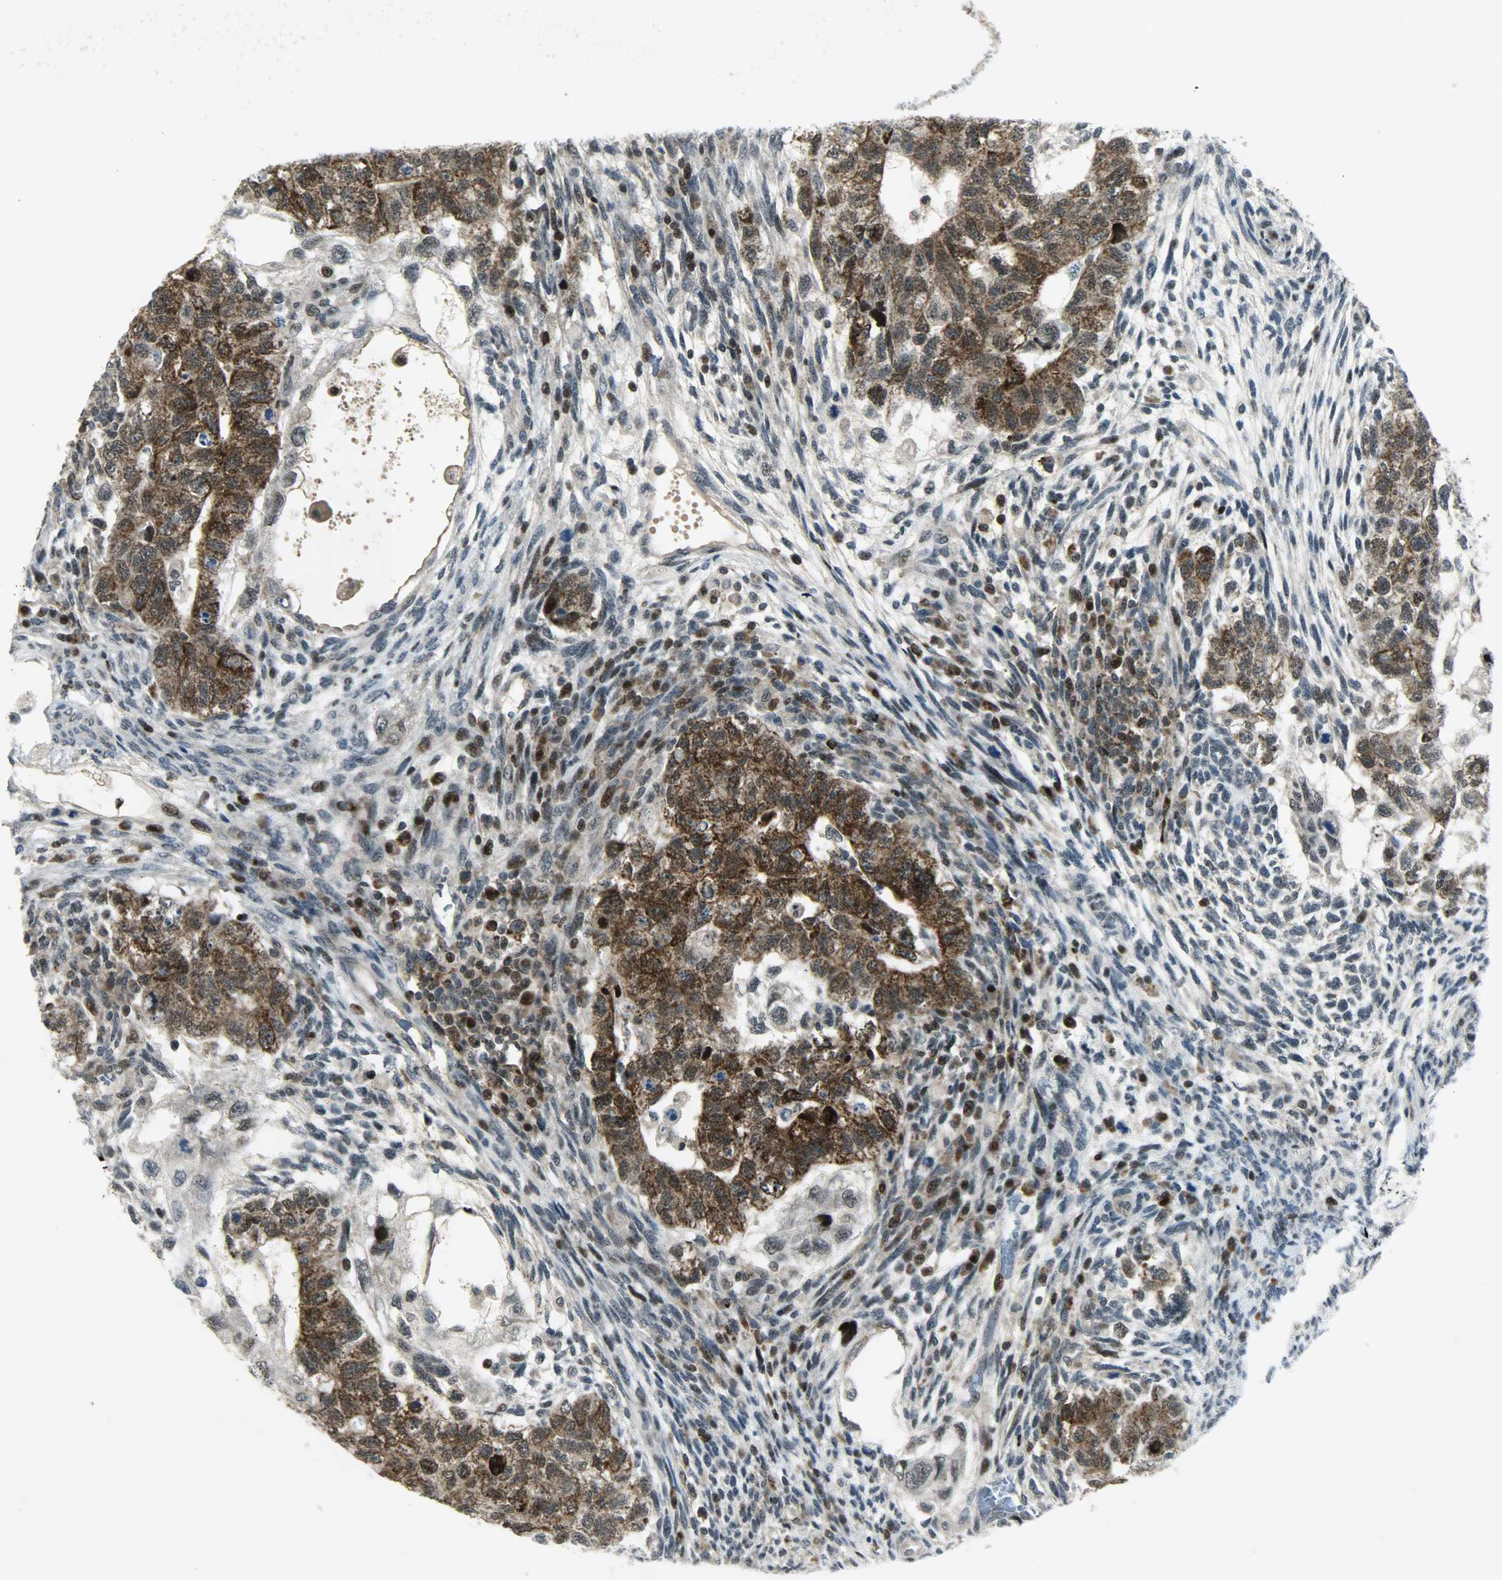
{"staining": {"intensity": "strong", "quantity": ">75%", "location": "cytoplasmic/membranous"}, "tissue": "testis cancer", "cell_type": "Tumor cells", "image_type": "cancer", "snomed": [{"axis": "morphology", "description": "Normal tissue, NOS"}, {"axis": "morphology", "description": "Carcinoma, Embryonal, NOS"}, {"axis": "topography", "description": "Testis"}], "caption": "The micrograph reveals immunohistochemical staining of testis embryonal carcinoma. There is strong cytoplasmic/membranous staining is present in approximately >75% of tumor cells.", "gene": "IL15", "patient": {"sex": "male", "age": 36}}